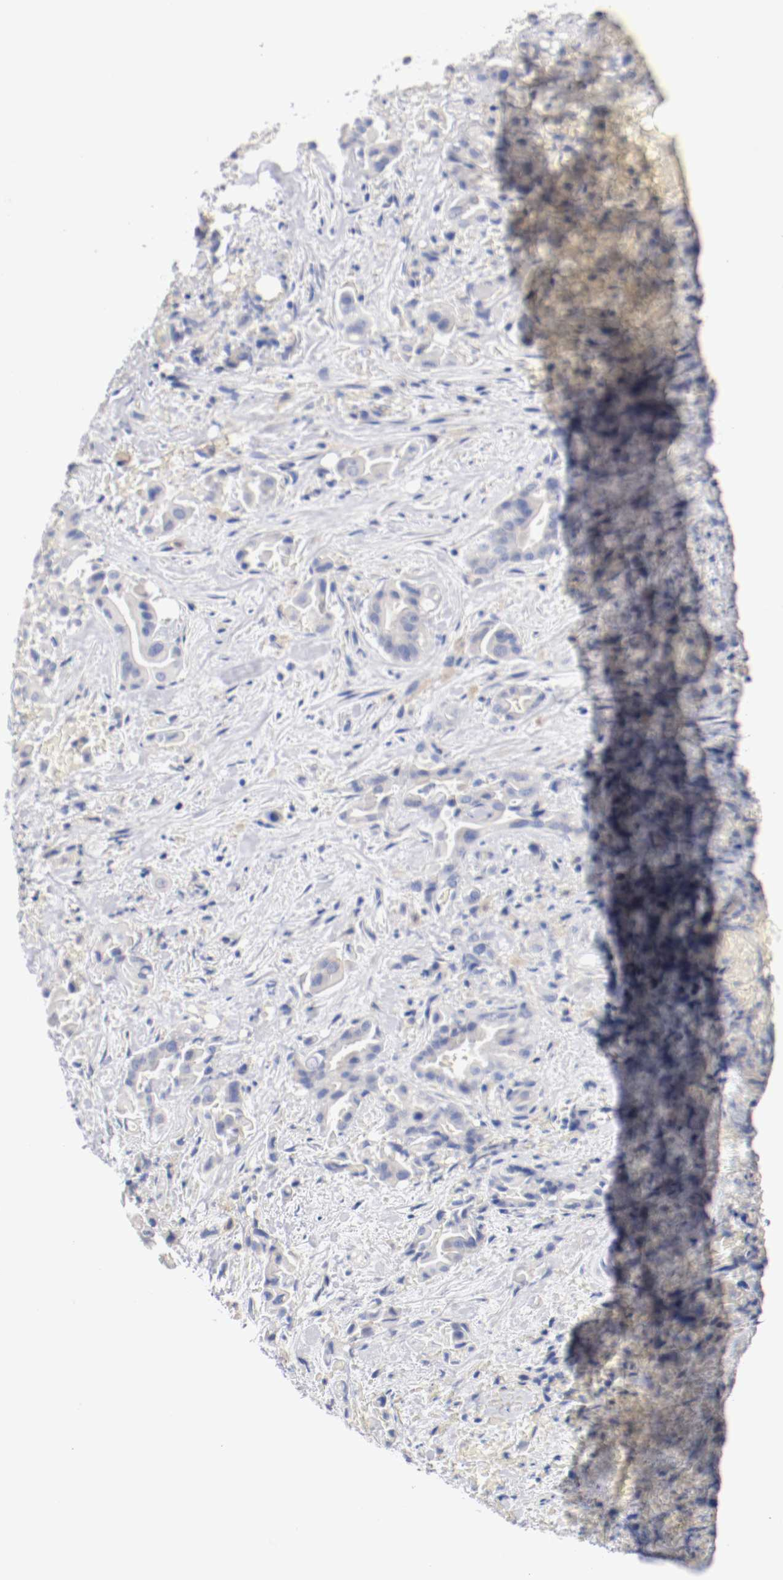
{"staining": {"intensity": "negative", "quantity": "none", "location": "none"}, "tissue": "liver cancer", "cell_type": "Tumor cells", "image_type": "cancer", "snomed": [{"axis": "morphology", "description": "Cholangiocarcinoma"}, {"axis": "topography", "description": "Liver"}], "caption": "This is an immunohistochemistry image of liver cancer. There is no positivity in tumor cells.", "gene": "FGFBP1", "patient": {"sex": "female", "age": 68}}